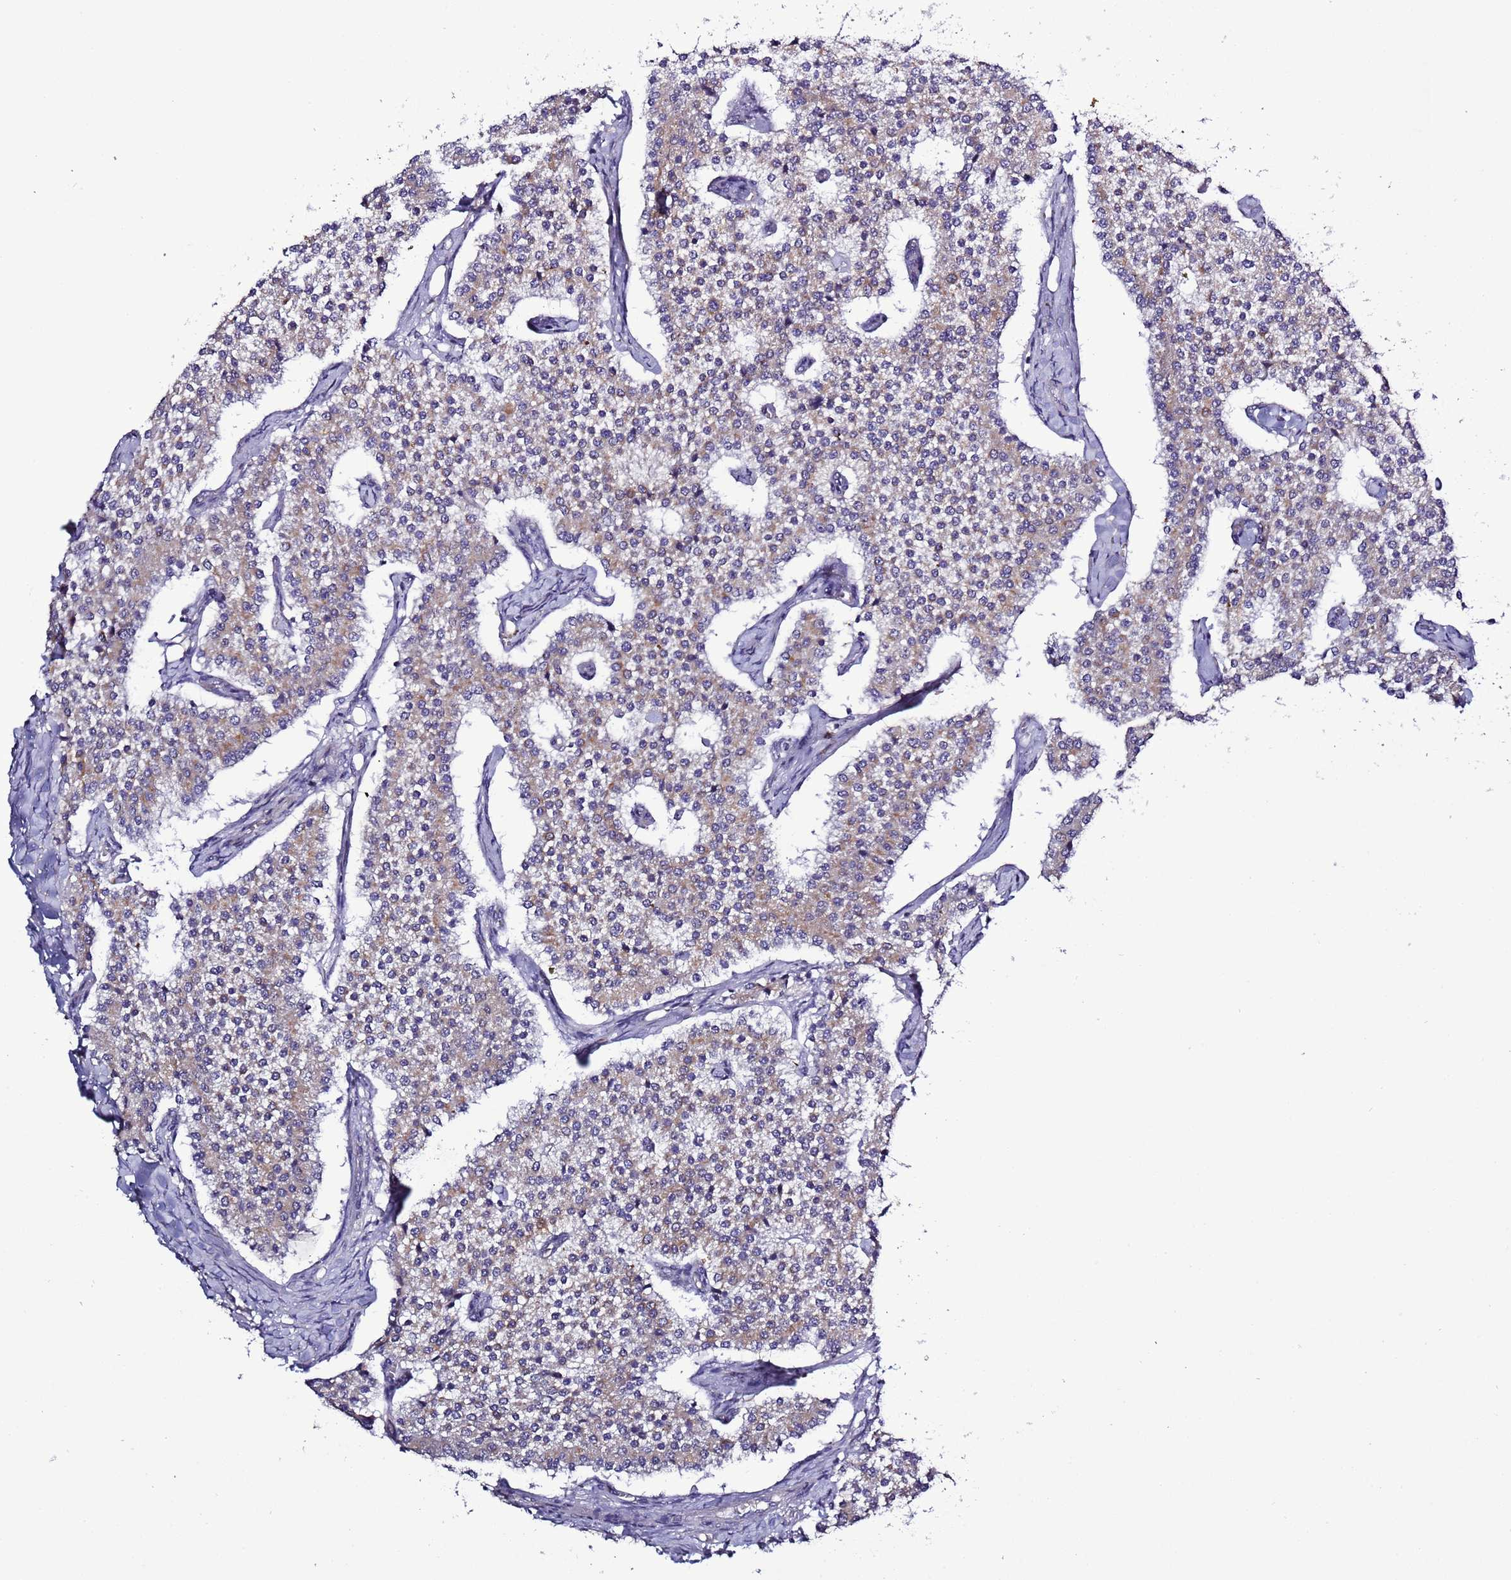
{"staining": {"intensity": "weak", "quantity": "25%-75%", "location": "cytoplasmic/membranous"}, "tissue": "carcinoid", "cell_type": "Tumor cells", "image_type": "cancer", "snomed": [{"axis": "morphology", "description": "Carcinoid, malignant, NOS"}, {"axis": "topography", "description": "Colon"}], "caption": "An immunohistochemistry image of tumor tissue is shown. Protein staining in brown shows weak cytoplasmic/membranous positivity in carcinoid within tumor cells. Nuclei are stained in blue.", "gene": "SPCS1", "patient": {"sex": "female", "age": 52}}